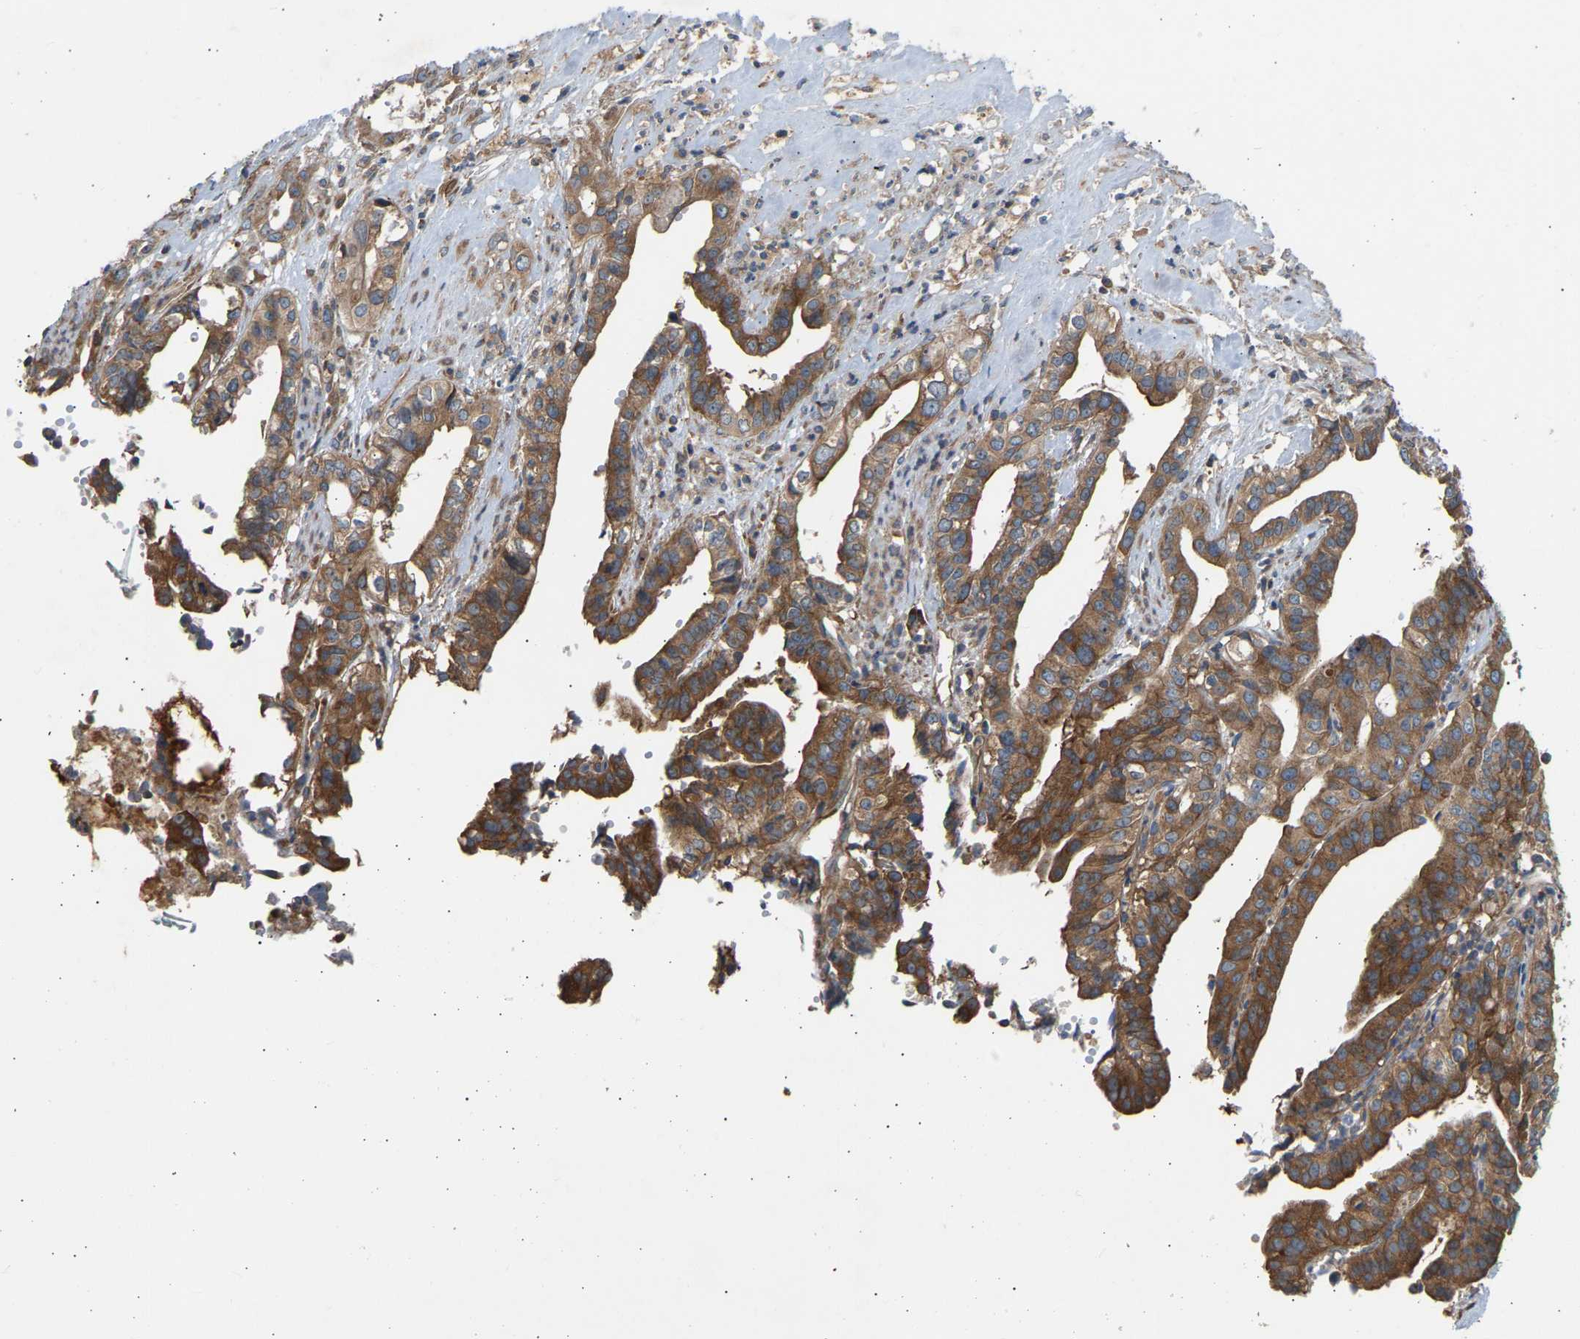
{"staining": {"intensity": "moderate", "quantity": ">75%", "location": "cytoplasmic/membranous"}, "tissue": "liver cancer", "cell_type": "Tumor cells", "image_type": "cancer", "snomed": [{"axis": "morphology", "description": "Cholangiocarcinoma"}, {"axis": "topography", "description": "Liver"}], "caption": "A brown stain highlights moderate cytoplasmic/membranous positivity of a protein in human liver cancer (cholangiocarcinoma) tumor cells. (Stains: DAB in brown, nuclei in blue, Microscopy: brightfield microscopy at high magnification).", "gene": "GCN1", "patient": {"sex": "female", "age": 61}}